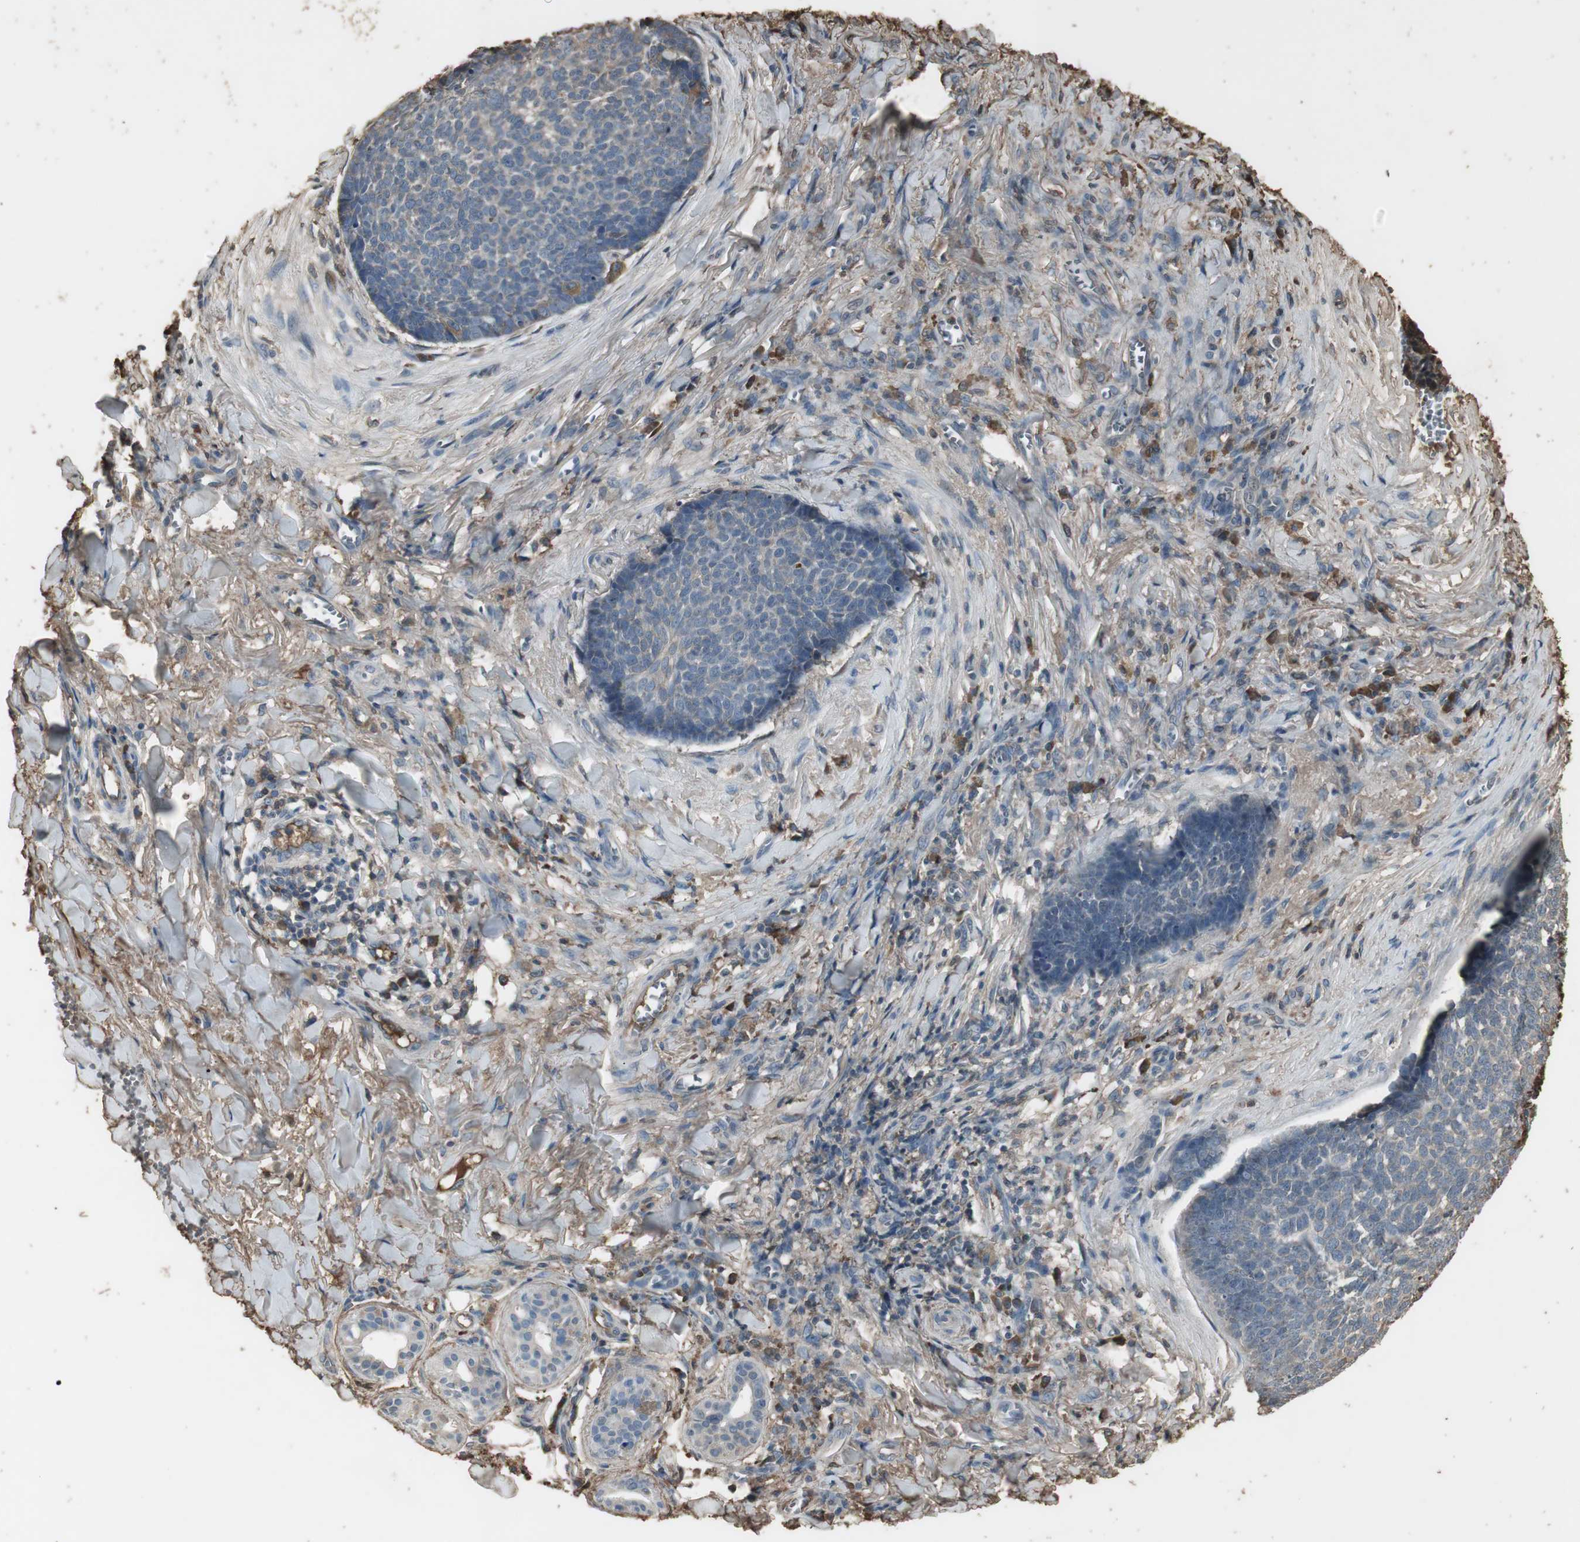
{"staining": {"intensity": "negative", "quantity": "none", "location": "none"}, "tissue": "skin cancer", "cell_type": "Tumor cells", "image_type": "cancer", "snomed": [{"axis": "morphology", "description": "Basal cell carcinoma"}, {"axis": "topography", "description": "Skin"}], "caption": "High power microscopy photomicrograph of an immunohistochemistry image of skin cancer (basal cell carcinoma), revealing no significant expression in tumor cells.", "gene": "MMP14", "patient": {"sex": "male", "age": 84}}